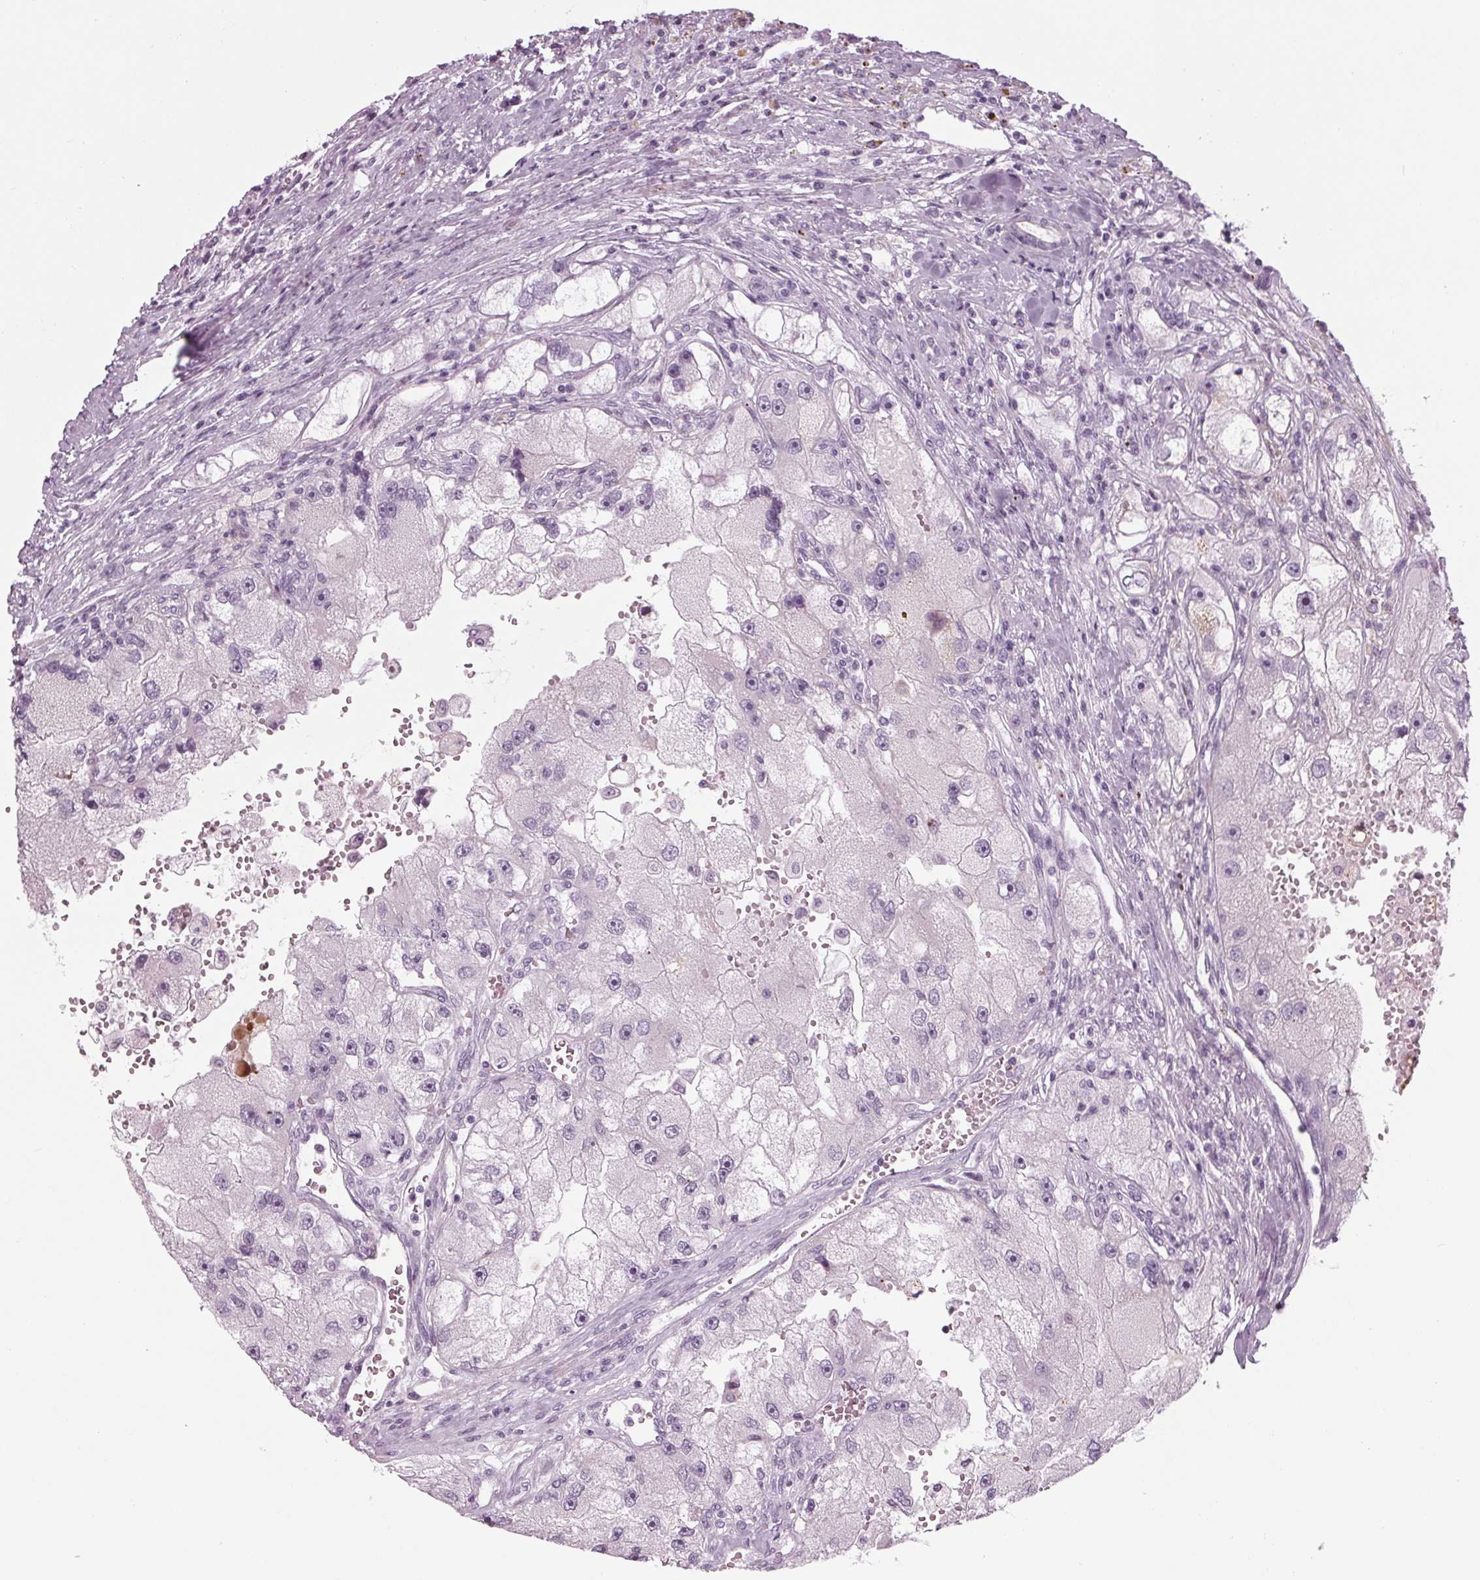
{"staining": {"intensity": "negative", "quantity": "none", "location": "none"}, "tissue": "renal cancer", "cell_type": "Tumor cells", "image_type": "cancer", "snomed": [{"axis": "morphology", "description": "Adenocarcinoma, NOS"}, {"axis": "topography", "description": "Kidney"}], "caption": "The histopathology image exhibits no staining of tumor cells in renal cancer (adenocarcinoma).", "gene": "CYP3A43", "patient": {"sex": "male", "age": 63}}